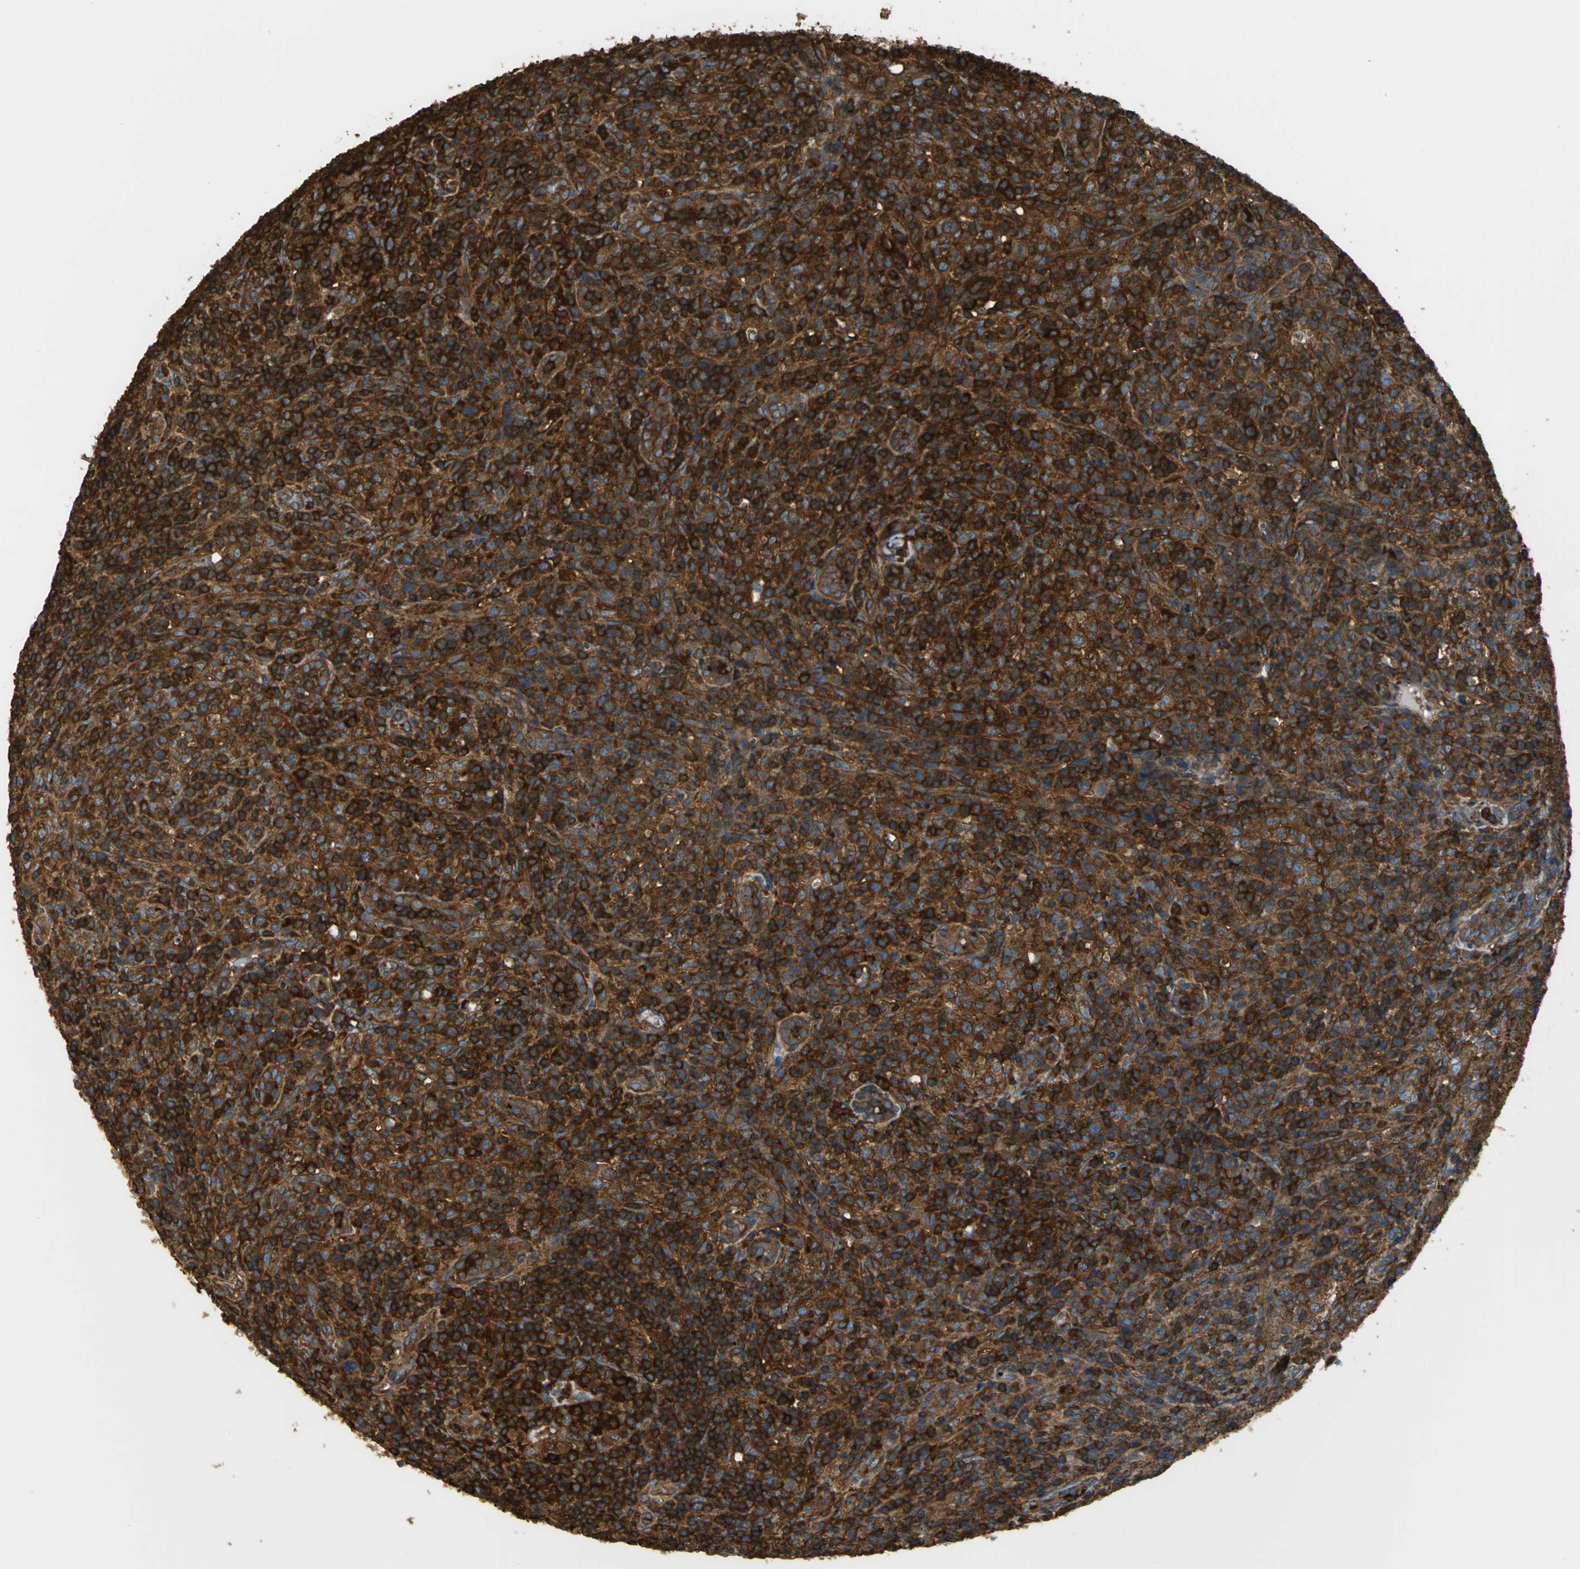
{"staining": {"intensity": "strong", "quantity": ">75%", "location": "cytoplasmic/membranous"}, "tissue": "lymphoma", "cell_type": "Tumor cells", "image_type": "cancer", "snomed": [{"axis": "morphology", "description": "Malignant lymphoma, non-Hodgkin's type, High grade"}, {"axis": "topography", "description": "Lymph node"}], "caption": "This image shows immunohistochemistry staining of high-grade malignant lymphoma, non-Hodgkin's type, with high strong cytoplasmic/membranous positivity in approximately >75% of tumor cells.", "gene": "TLN1", "patient": {"sex": "female", "age": 76}}